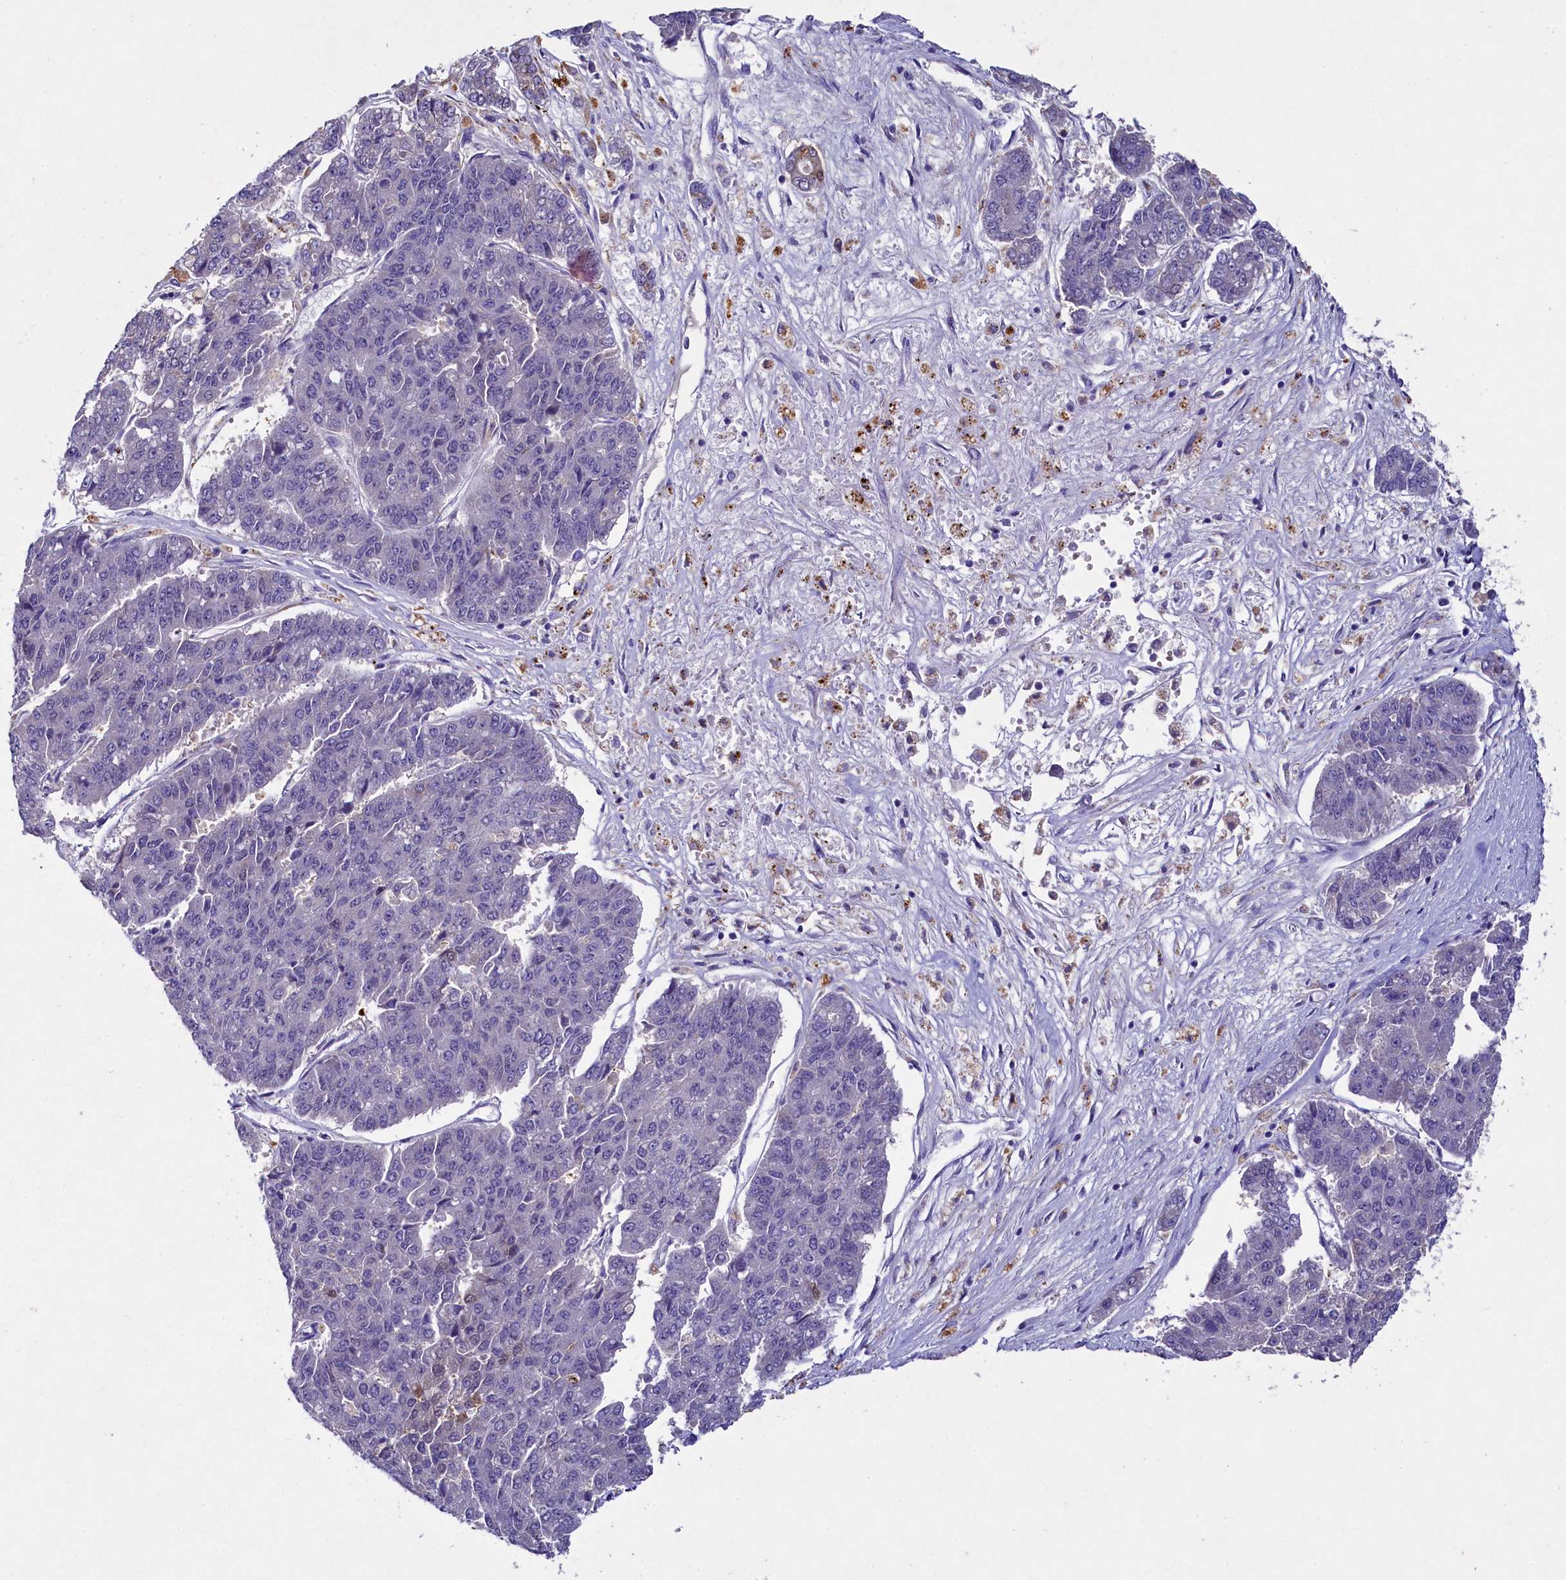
{"staining": {"intensity": "negative", "quantity": "none", "location": "none"}, "tissue": "pancreatic cancer", "cell_type": "Tumor cells", "image_type": "cancer", "snomed": [{"axis": "morphology", "description": "Adenocarcinoma, NOS"}, {"axis": "topography", "description": "Pancreas"}], "caption": "A high-resolution photomicrograph shows immunohistochemistry (IHC) staining of adenocarcinoma (pancreatic), which displays no significant positivity in tumor cells.", "gene": "TGDS", "patient": {"sex": "male", "age": 50}}